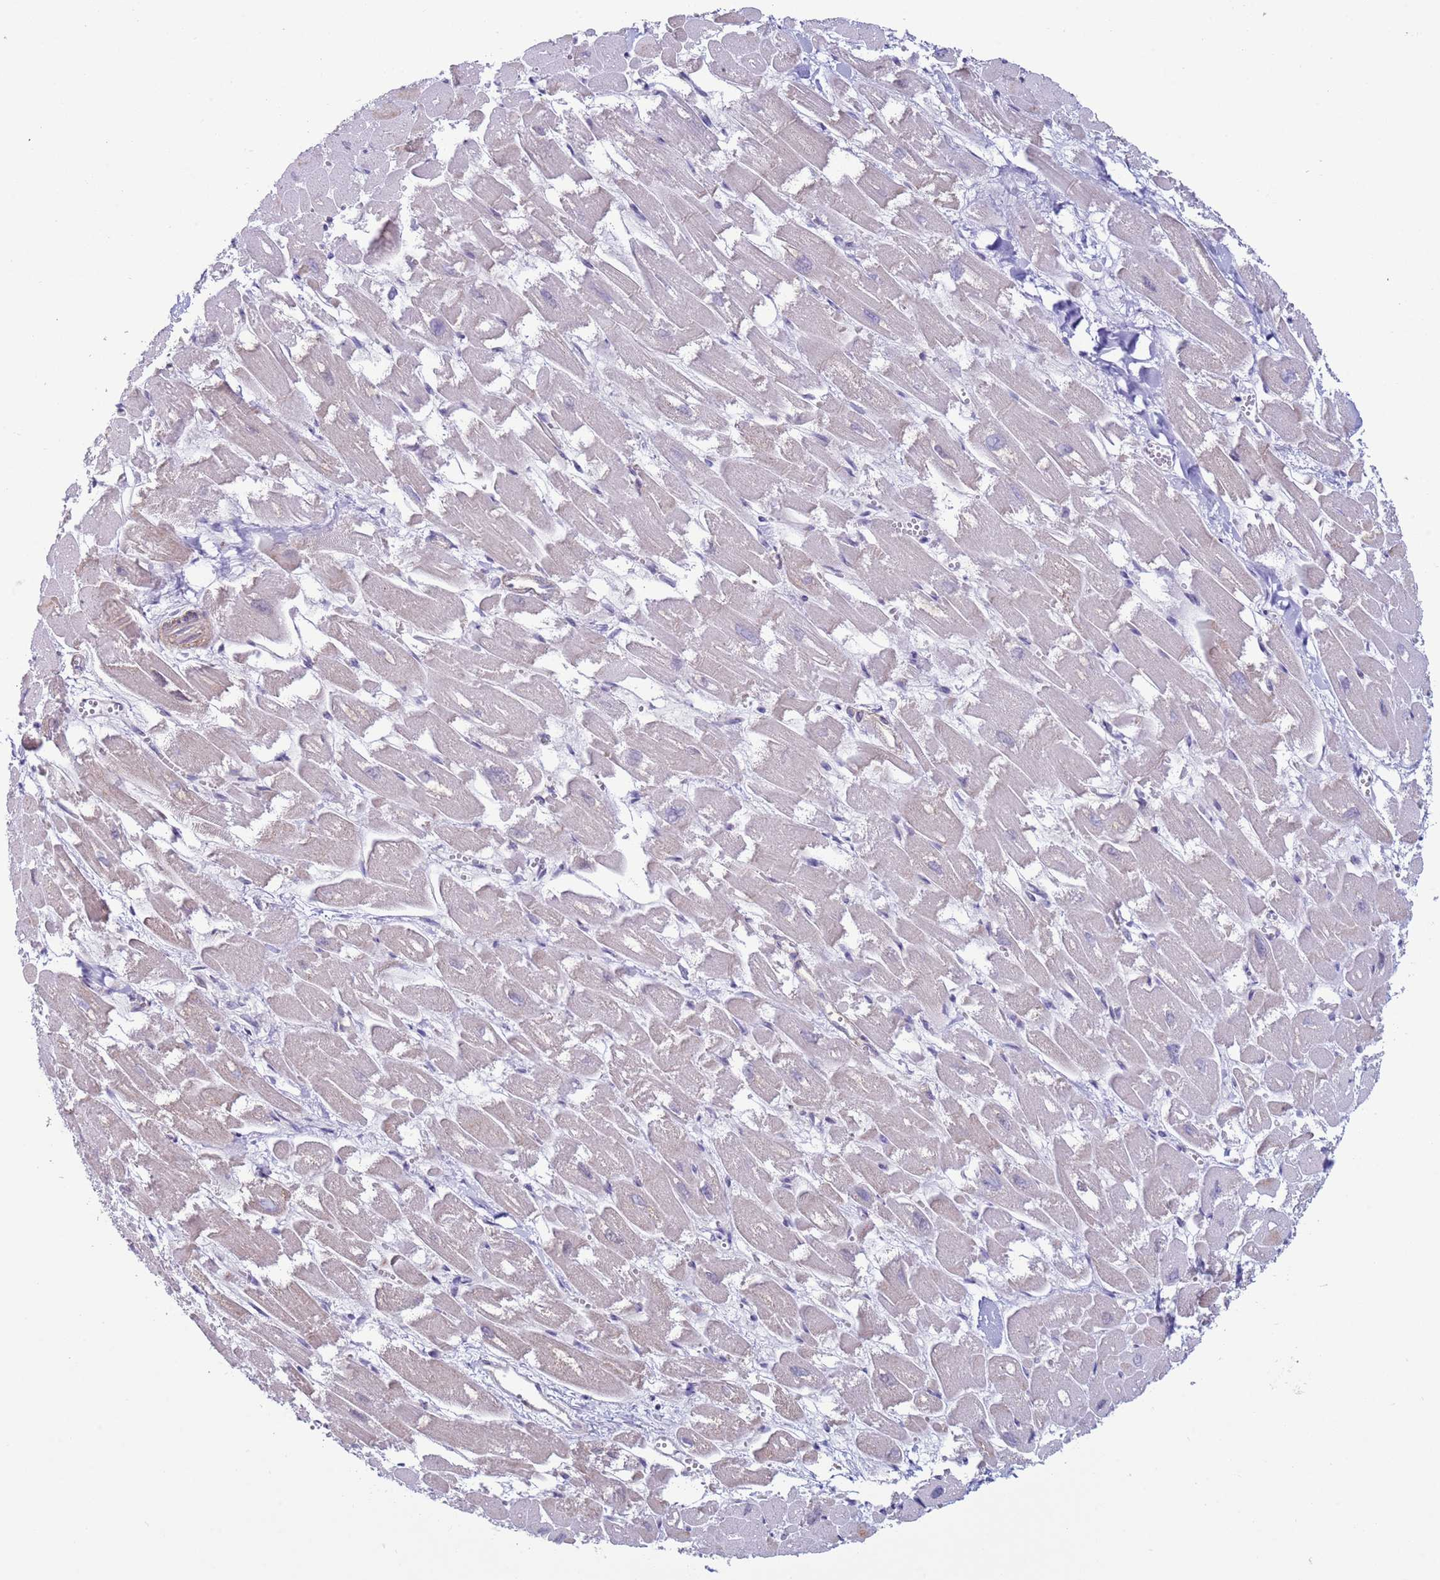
{"staining": {"intensity": "negative", "quantity": "none", "location": "none"}, "tissue": "heart muscle", "cell_type": "Cardiomyocytes", "image_type": "normal", "snomed": [{"axis": "morphology", "description": "Normal tissue, NOS"}, {"axis": "topography", "description": "Heart"}], "caption": "This is an IHC photomicrograph of benign heart muscle. There is no positivity in cardiomyocytes.", "gene": "NPAP1", "patient": {"sex": "male", "age": 54}}